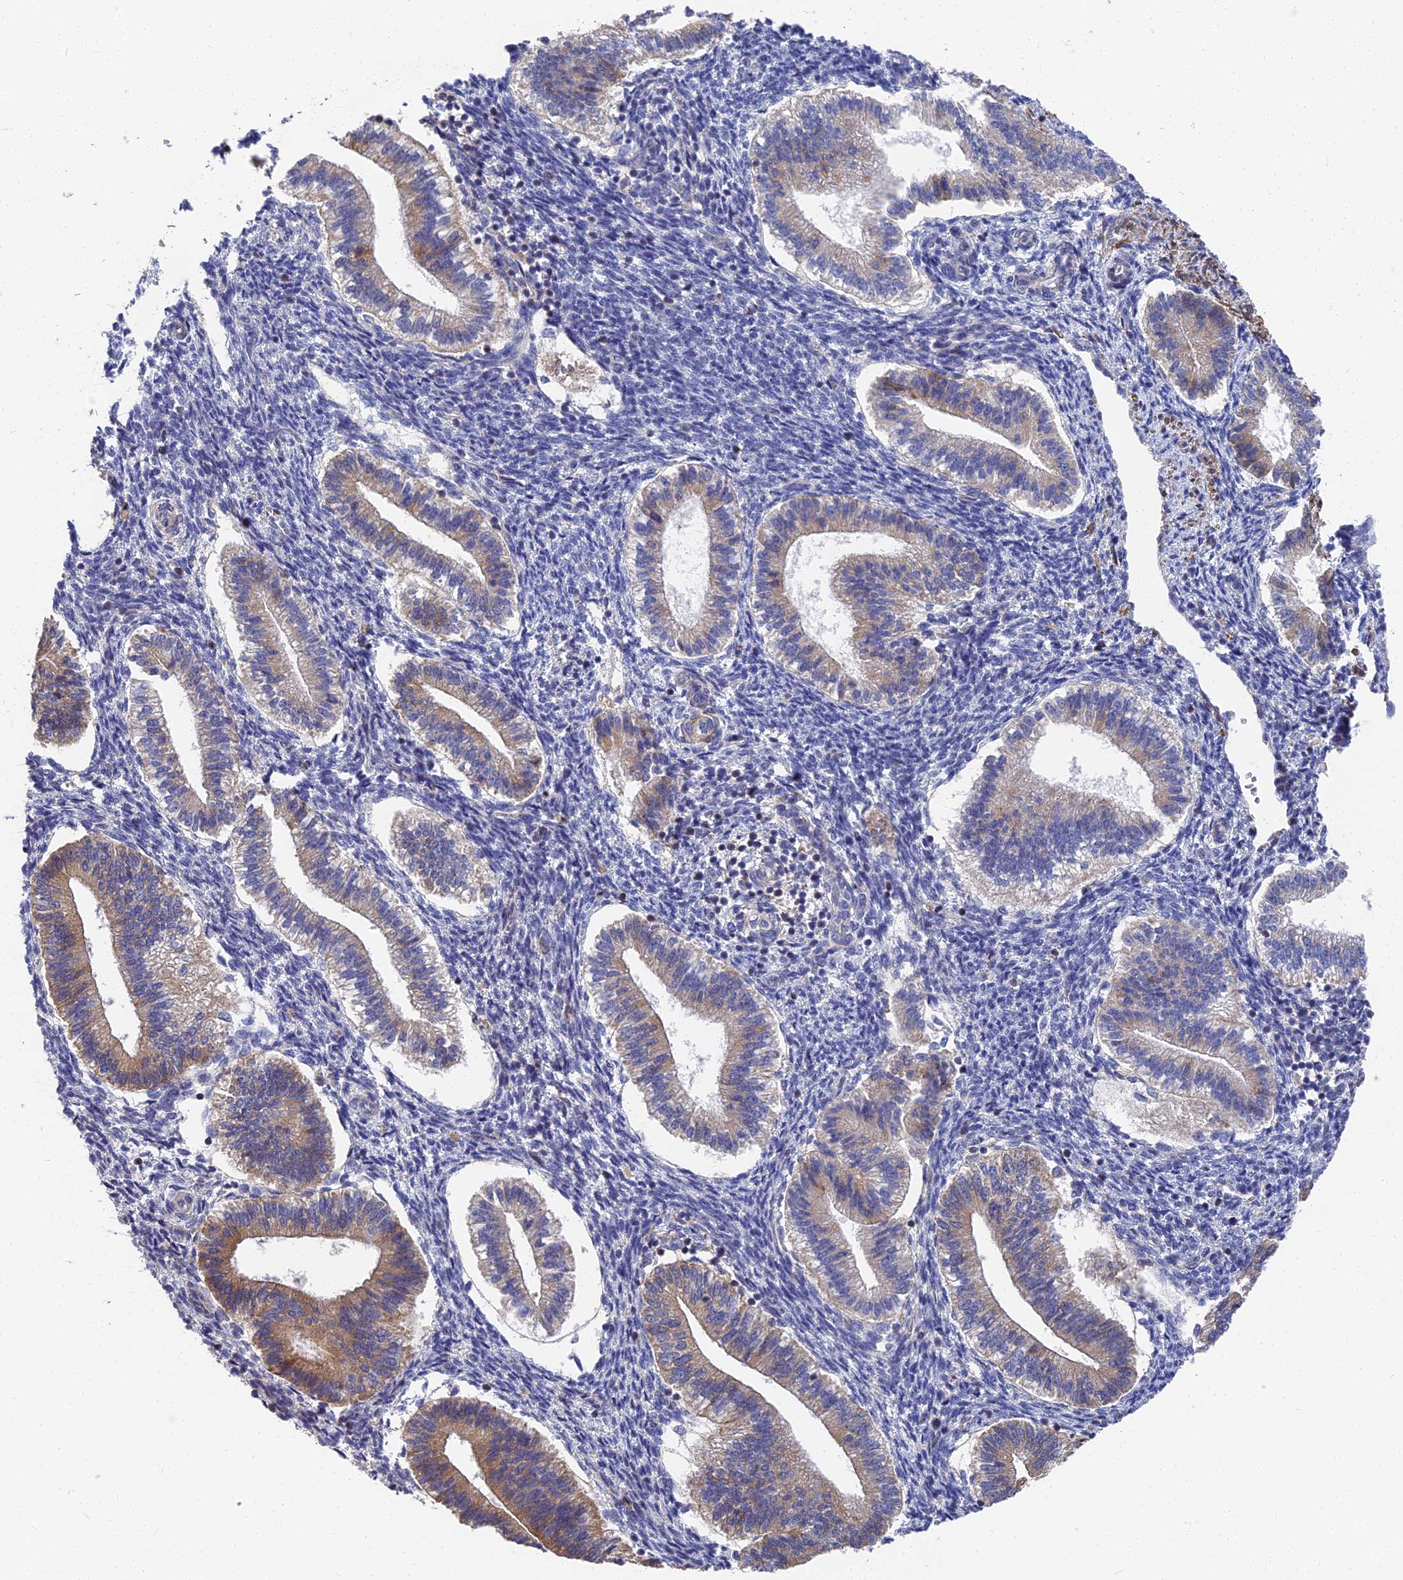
{"staining": {"intensity": "negative", "quantity": "none", "location": "none"}, "tissue": "endometrium", "cell_type": "Cells in endometrial stroma", "image_type": "normal", "snomed": [{"axis": "morphology", "description": "Normal tissue, NOS"}, {"axis": "topography", "description": "Endometrium"}], "caption": "A histopathology image of endometrium stained for a protein exhibits no brown staining in cells in endometrial stroma.", "gene": "CCDC113", "patient": {"sex": "female", "age": 25}}